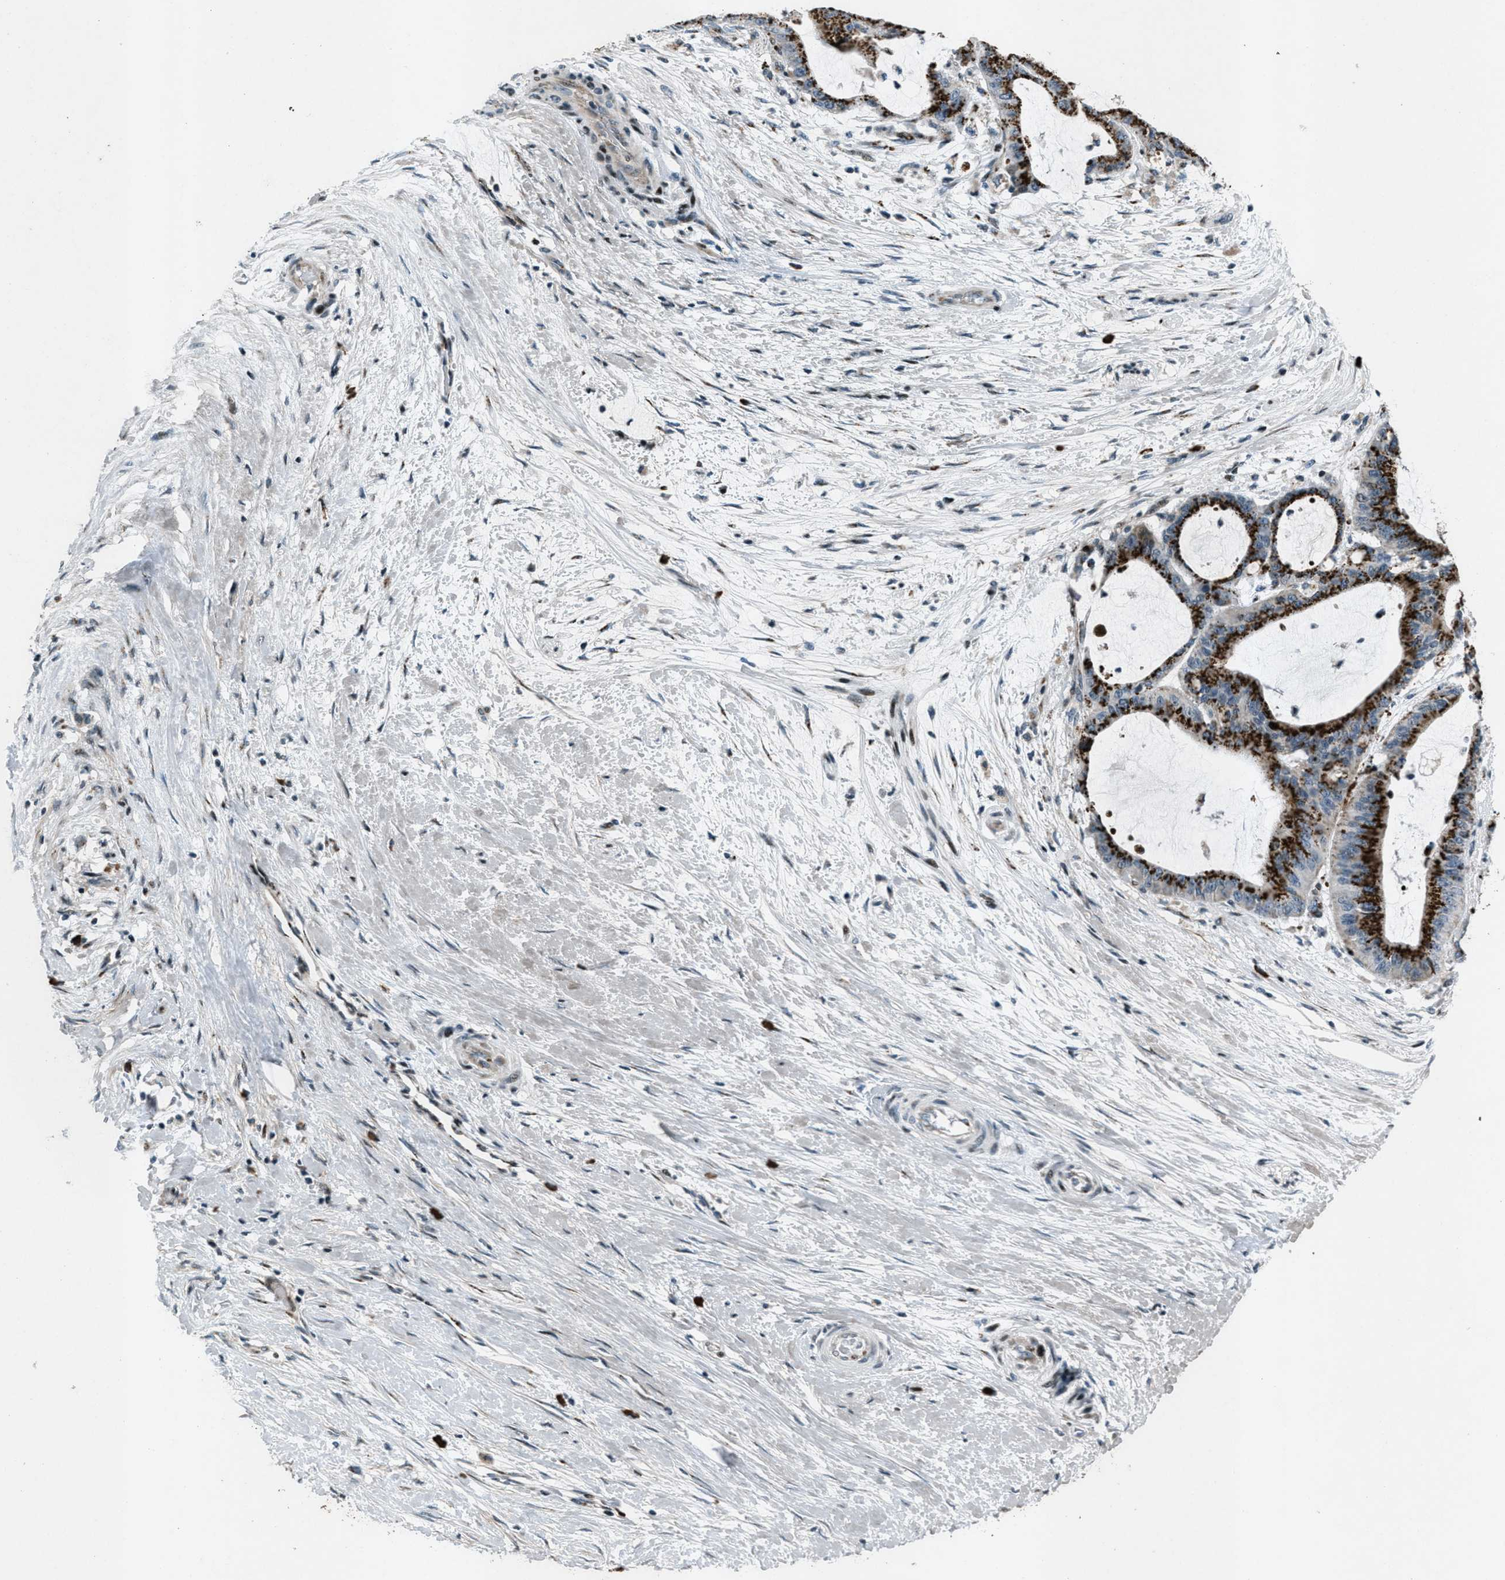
{"staining": {"intensity": "strong", "quantity": ">75%", "location": "cytoplasmic/membranous"}, "tissue": "liver cancer", "cell_type": "Tumor cells", "image_type": "cancer", "snomed": [{"axis": "morphology", "description": "Cholangiocarcinoma"}, {"axis": "topography", "description": "Liver"}], "caption": "Immunohistochemical staining of human liver cancer (cholangiocarcinoma) exhibits high levels of strong cytoplasmic/membranous protein expression in approximately >75% of tumor cells.", "gene": "GPC6", "patient": {"sex": "female", "age": 73}}